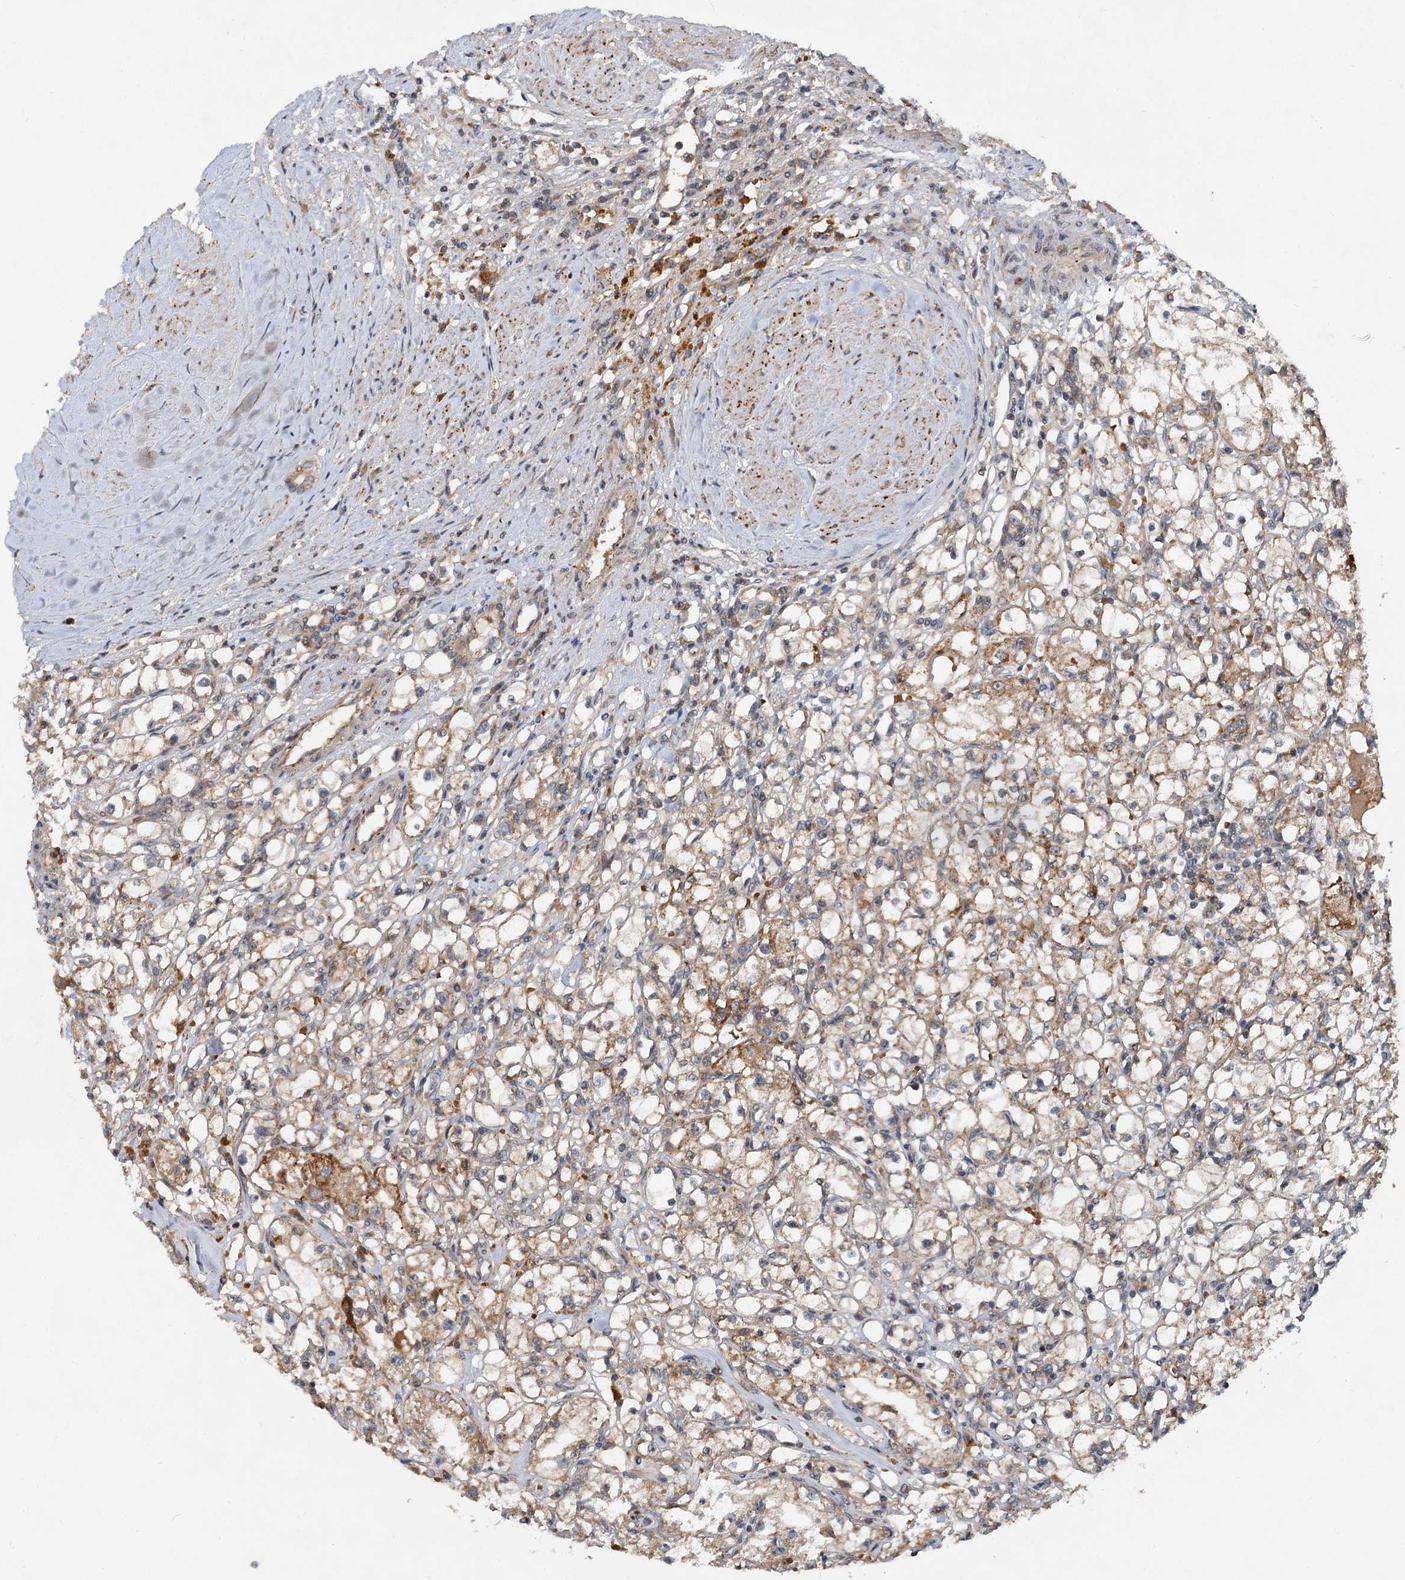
{"staining": {"intensity": "moderate", "quantity": "25%-75%", "location": "cytoplasmic/membranous"}, "tissue": "renal cancer", "cell_type": "Tumor cells", "image_type": "cancer", "snomed": [{"axis": "morphology", "description": "Adenocarcinoma, NOS"}, {"axis": "topography", "description": "Kidney"}], "caption": "Immunohistochemical staining of human renal cancer (adenocarcinoma) exhibits medium levels of moderate cytoplasmic/membranous protein staining in about 25%-75% of tumor cells.", "gene": "CEP68", "patient": {"sex": "male", "age": 56}}